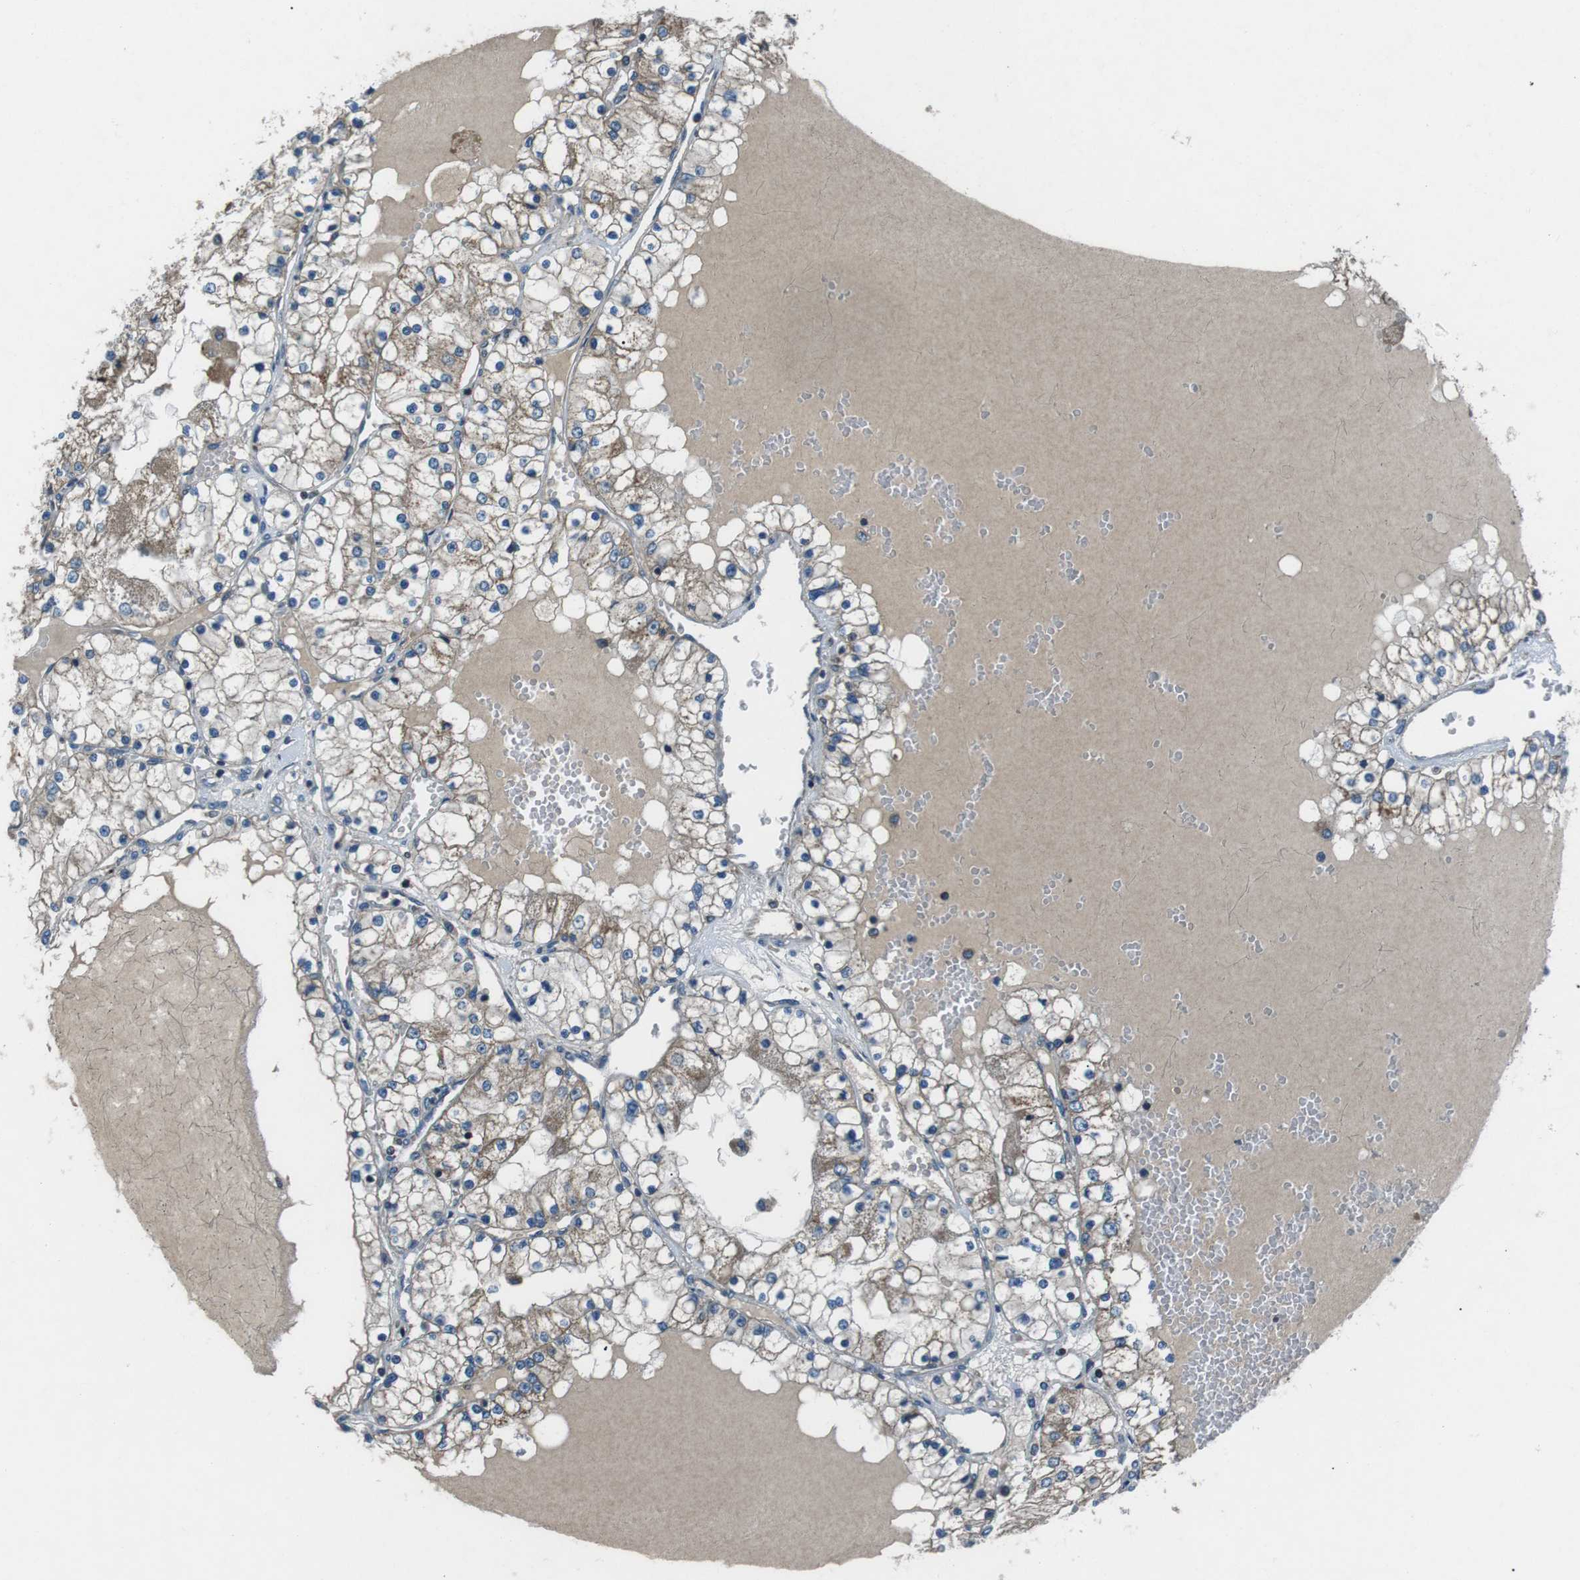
{"staining": {"intensity": "moderate", "quantity": "25%-75%", "location": "cytoplasmic/membranous"}, "tissue": "renal cancer", "cell_type": "Tumor cells", "image_type": "cancer", "snomed": [{"axis": "morphology", "description": "Adenocarcinoma, NOS"}, {"axis": "topography", "description": "Kidney"}], "caption": "Adenocarcinoma (renal) stained with DAB immunohistochemistry (IHC) displays medium levels of moderate cytoplasmic/membranous staining in about 25%-75% of tumor cells. Immunohistochemistry stains the protein of interest in brown and the nuclei are stained blue.", "gene": "FAM3B", "patient": {"sex": "male", "age": 68}}